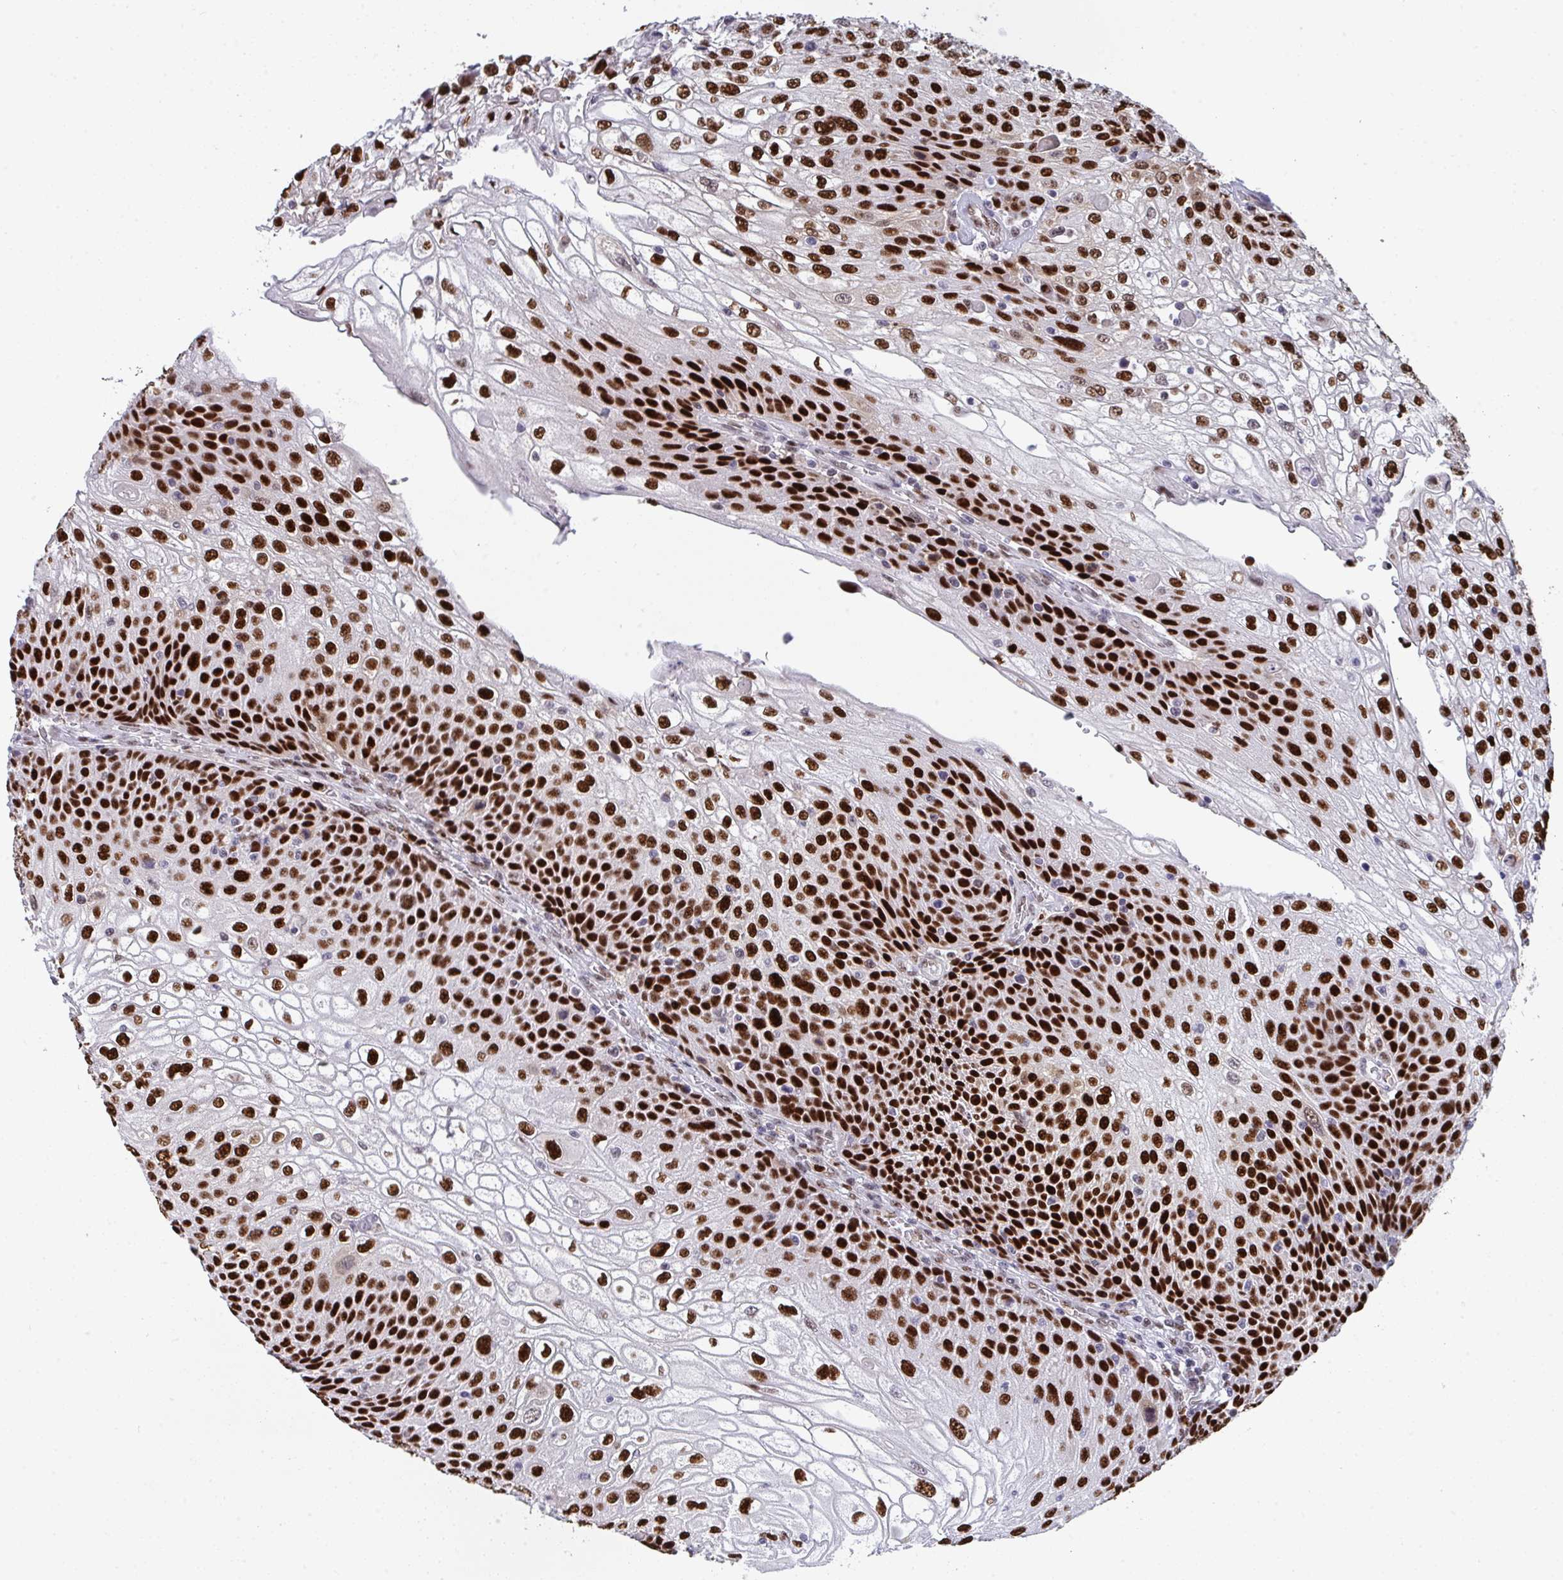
{"staining": {"intensity": "strong", "quantity": ">75%", "location": "nuclear"}, "tissue": "urothelial cancer", "cell_type": "Tumor cells", "image_type": "cancer", "snomed": [{"axis": "morphology", "description": "Urothelial carcinoma, High grade"}, {"axis": "topography", "description": "Urinary bladder"}], "caption": "Immunohistochemistry (IHC) of human high-grade urothelial carcinoma demonstrates high levels of strong nuclear positivity in approximately >75% of tumor cells. The staining was performed using DAB to visualize the protein expression in brown, while the nuclei were stained in blue with hematoxylin (Magnification: 20x).", "gene": "JDP2", "patient": {"sex": "female", "age": 70}}